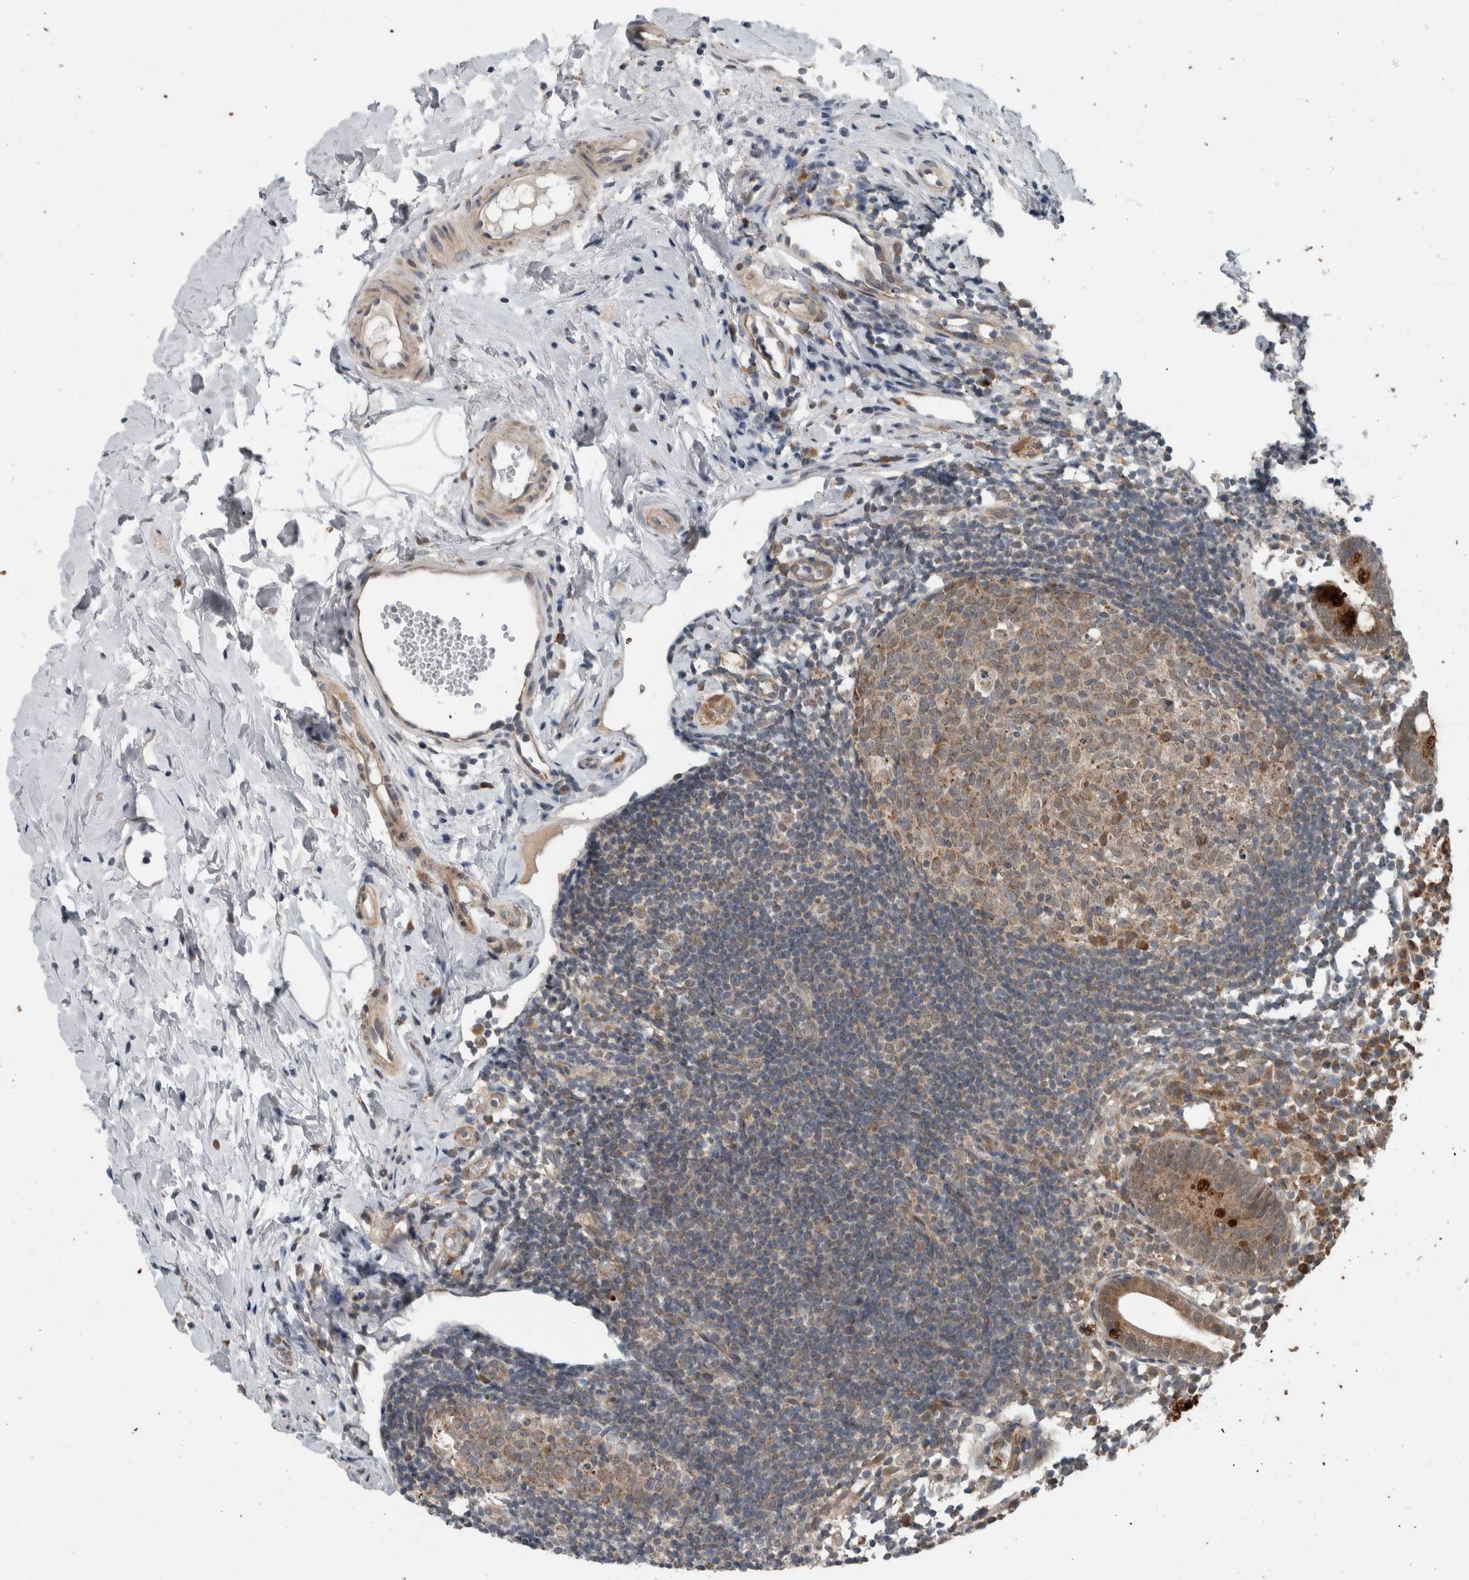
{"staining": {"intensity": "strong", "quantity": ">75%", "location": "cytoplasmic/membranous"}, "tissue": "appendix", "cell_type": "Glandular cells", "image_type": "normal", "snomed": [{"axis": "morphology", "description": "Normal tissue, NOS"}, {"axis": "topography", "description": "Appendix"}], "caption": "Appendix stained with IHC displays strong cytoplasmic/membranous positivity in approximately >75% of glandular cells. Nuclei are stained in blue.", "gene": "GBA2", "patient": {"sex": "female", "age": 20}}